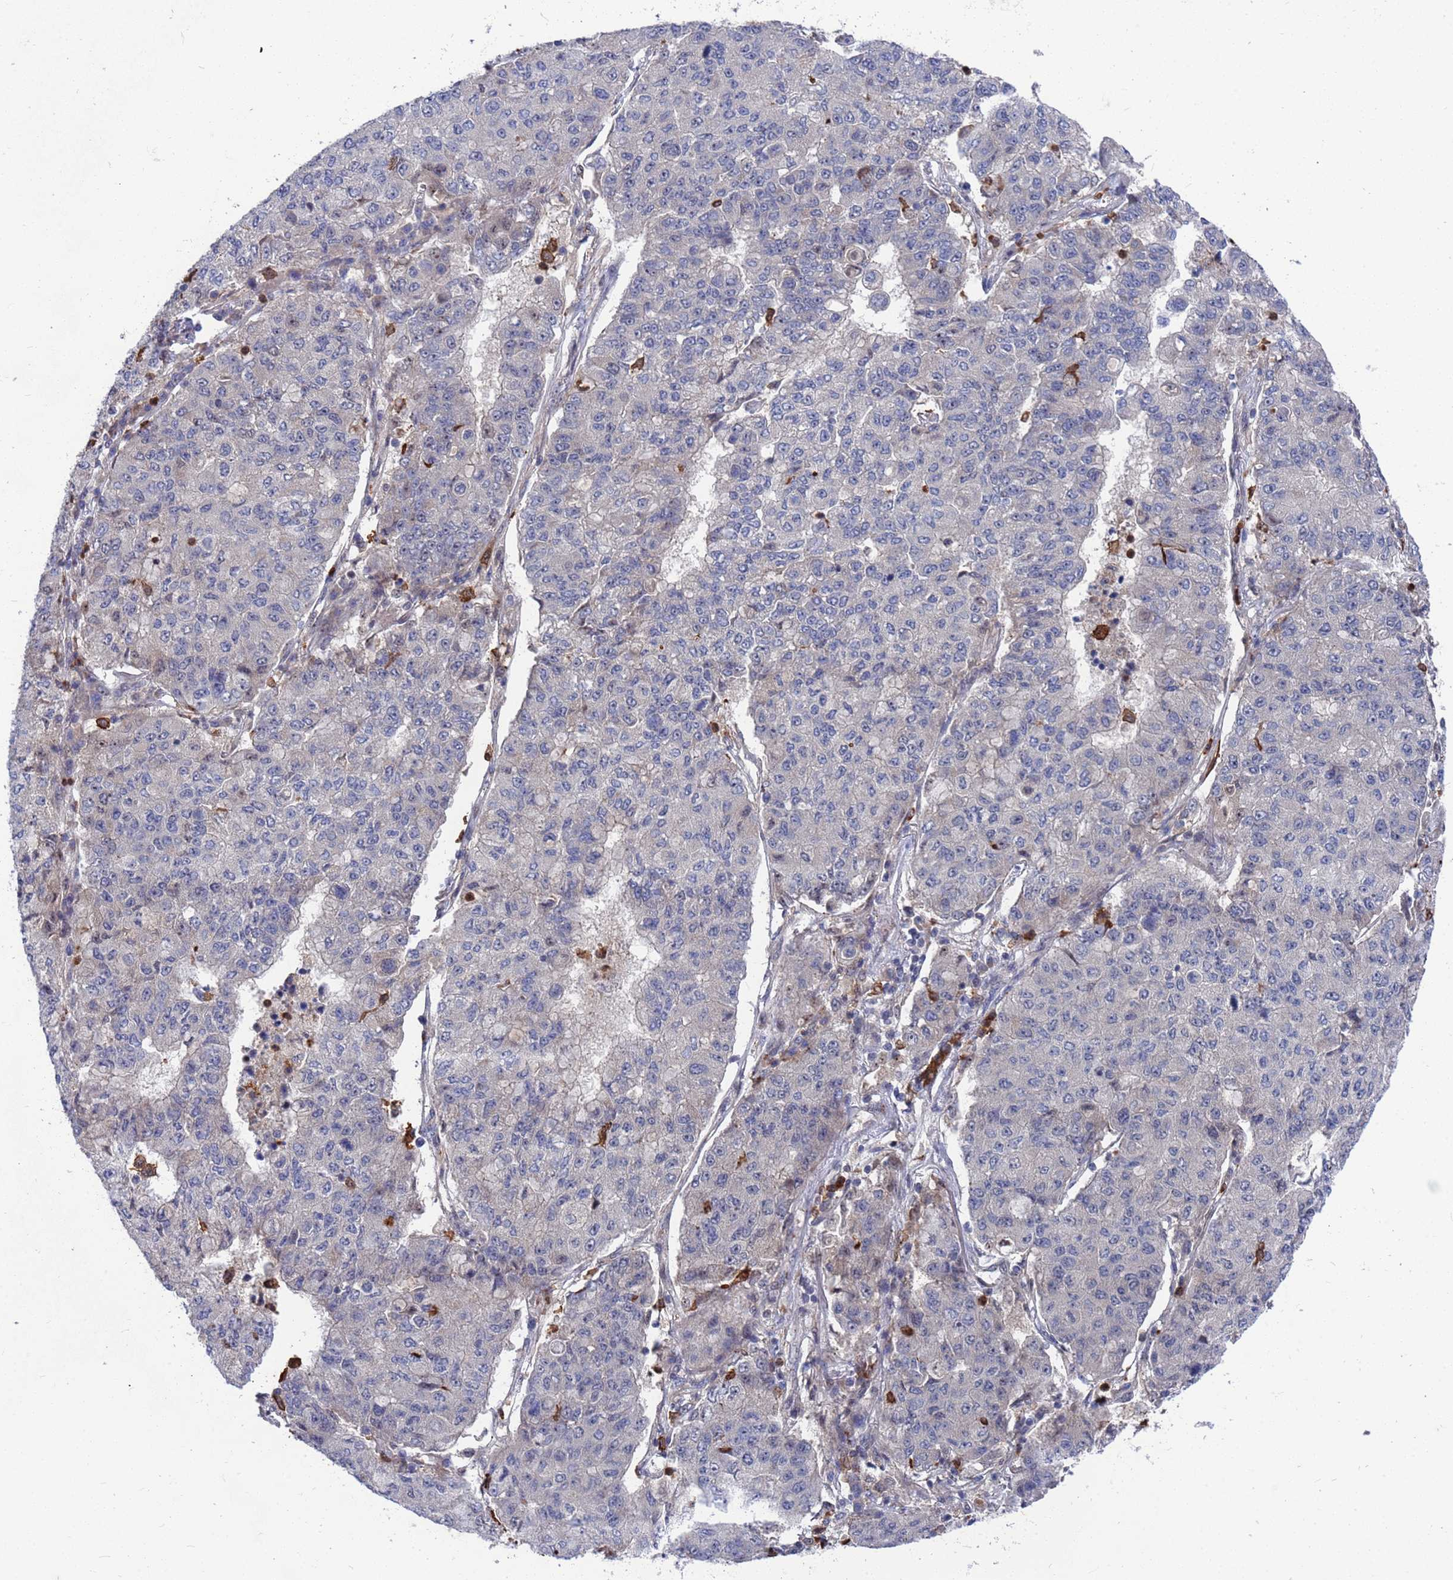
{"staining": {"intensity": "negative", "quantity": "none", "location": "none"}, "tissue": "lung cancer", "cell_type": "Tumor cells", "image_type": "cancer", "snomed": [{"axis": "morphology", "description": "Squamous cell carcinoma, NOS"}, {"axis": "topography", "description": "Lung"}], "caption": "High magnification brightfield microscopy of squamous cell carcinoma (lung) stained with DAB (3,3'-diaminobenzidine) (brown) and counterstained with hematoxylin (blue): tumor cells show no significant positivity. Nuclei are stained in blue.", "gene": "TMBIM6", "patient": {"sex": "male", "age": 74}}